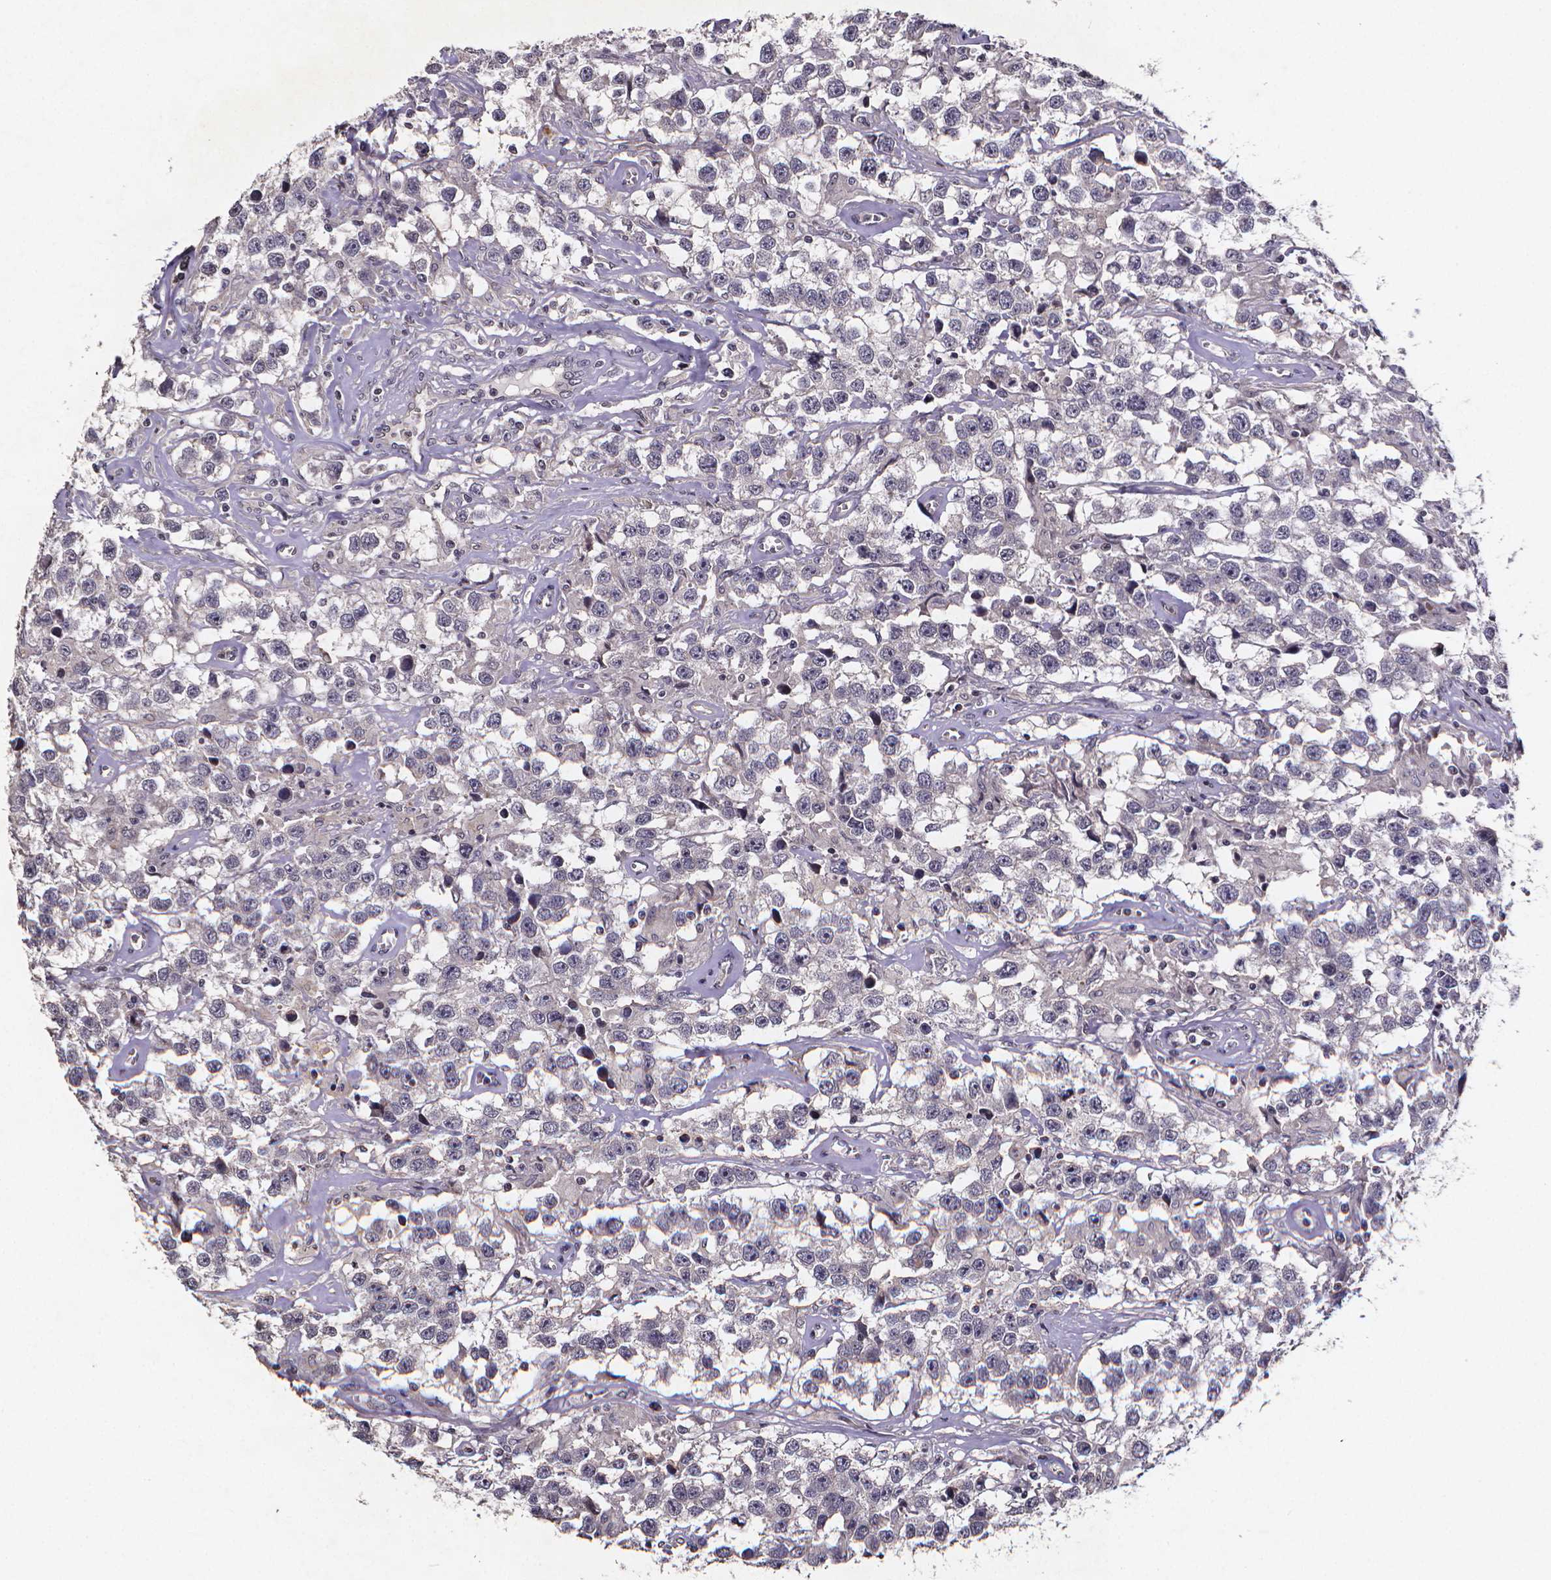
{"staining": {"intensity": "negative", "quantity": "none", "location": "none"}, "tissue": "testis cancer", "cell_type": "Tumor cells", "image_type": "cancer", "snomed": [{"axis": "morphology", "description": "Seminoma, NOS"}, {"axis": "topography", "description": "Testis"}], "caption": "An image of human testis cancer (seminoma) is negative for staining in tumor cells.", "gene": "TP73", "patient": {"sex": "male", "age": 43}}